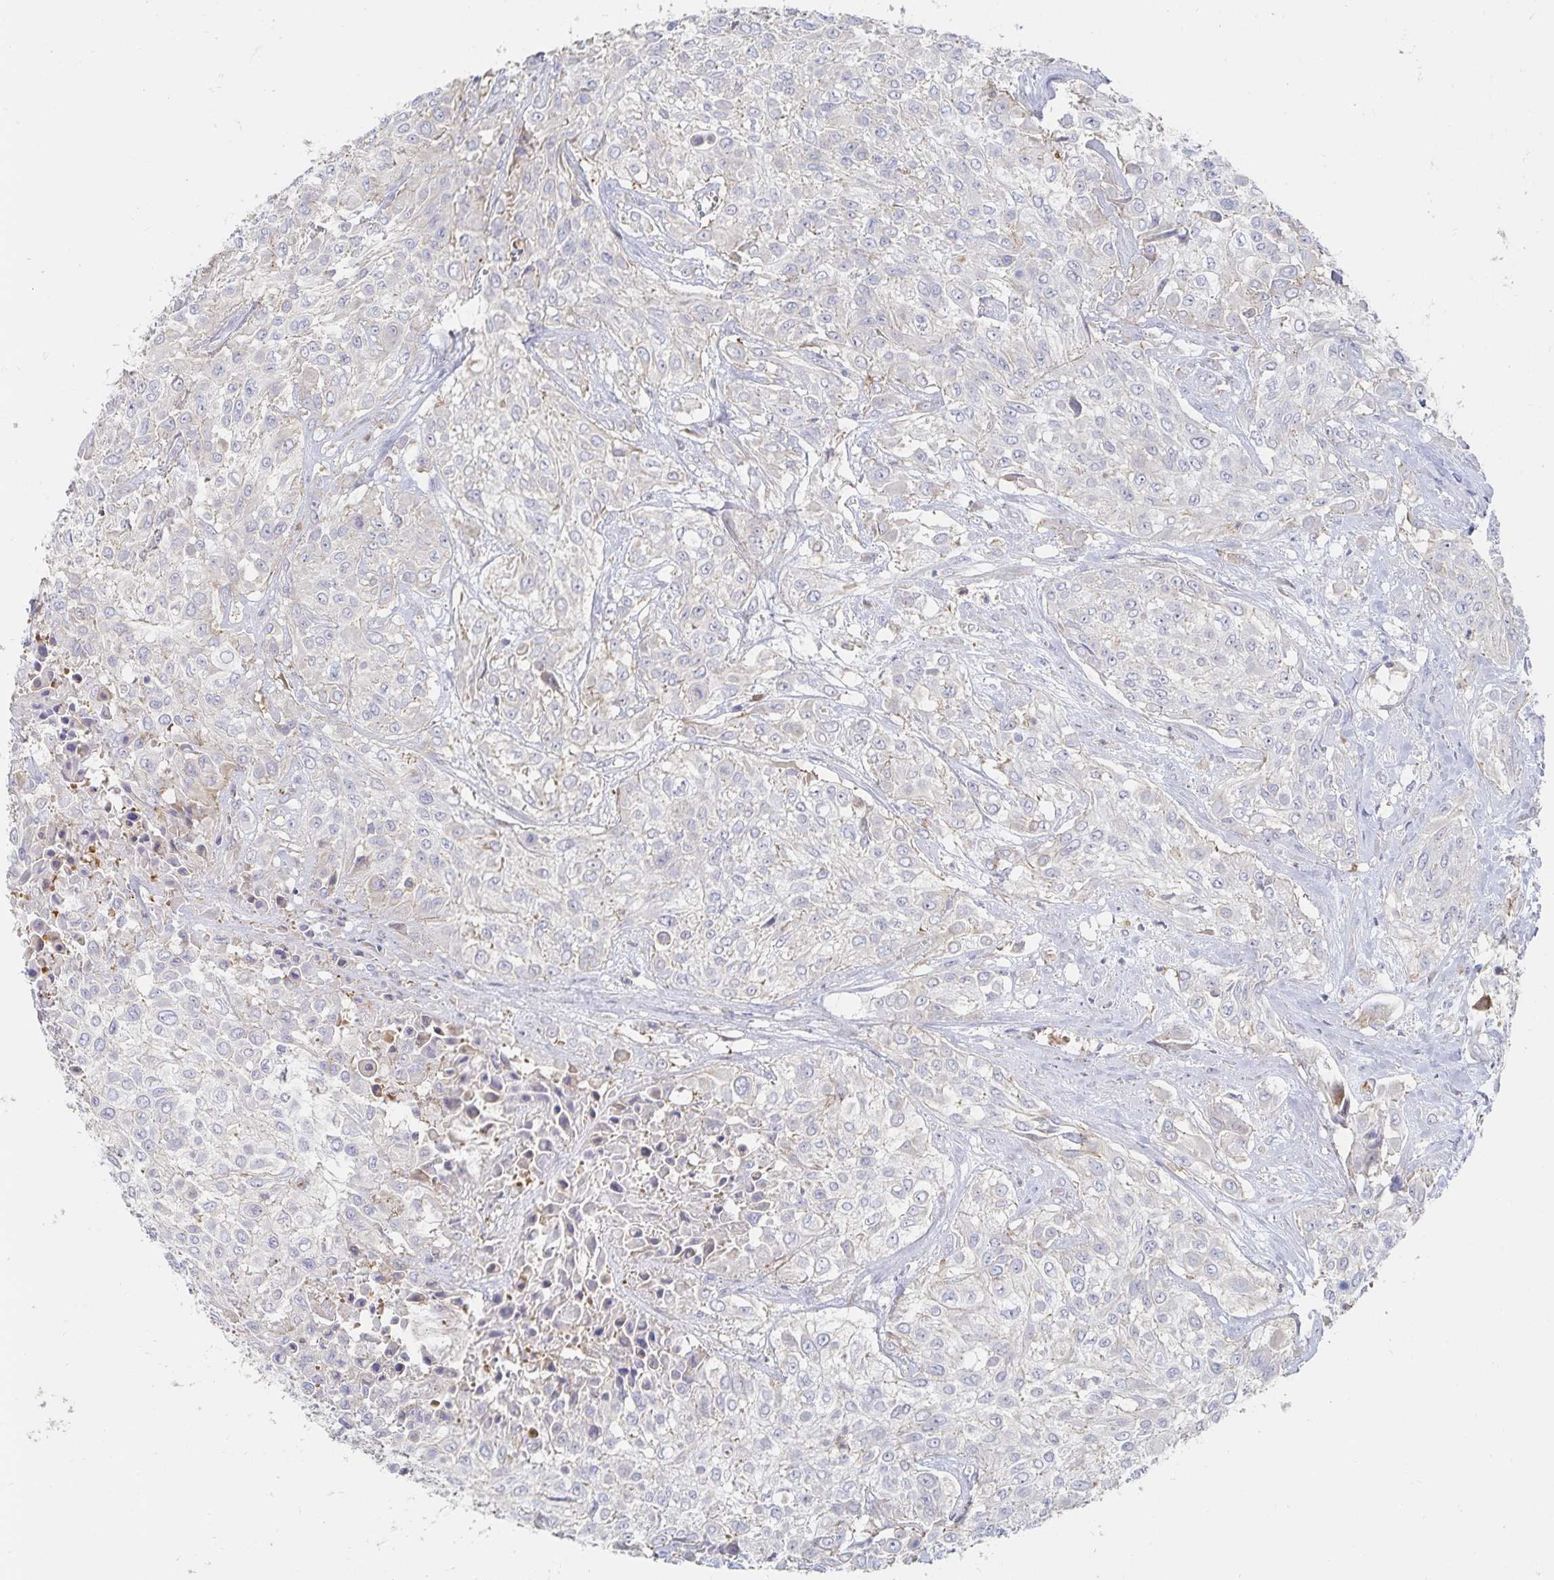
{"staining": {"intensity": "negative", "quantity": "none", "location": "none"}, "tissue": "urothelial cancer", "cell_type": "Tumor cells", "image_type": "cancer", "snomed": [{"axis": "morphology", "description": "Urothelial carcinoma, High grade"}, {"axis": "topography", "description": "Urinary bladder"}], "caption": "Immunohistochemical staining of human high-grade urothelial carcinoma demonstrates no significant positivity in tumor cells. (Immunohistochemistry, brightfield microscopy, high magnification).", "gene": "PIK3CD", "patient": {"sex": "male", "age": 57}}